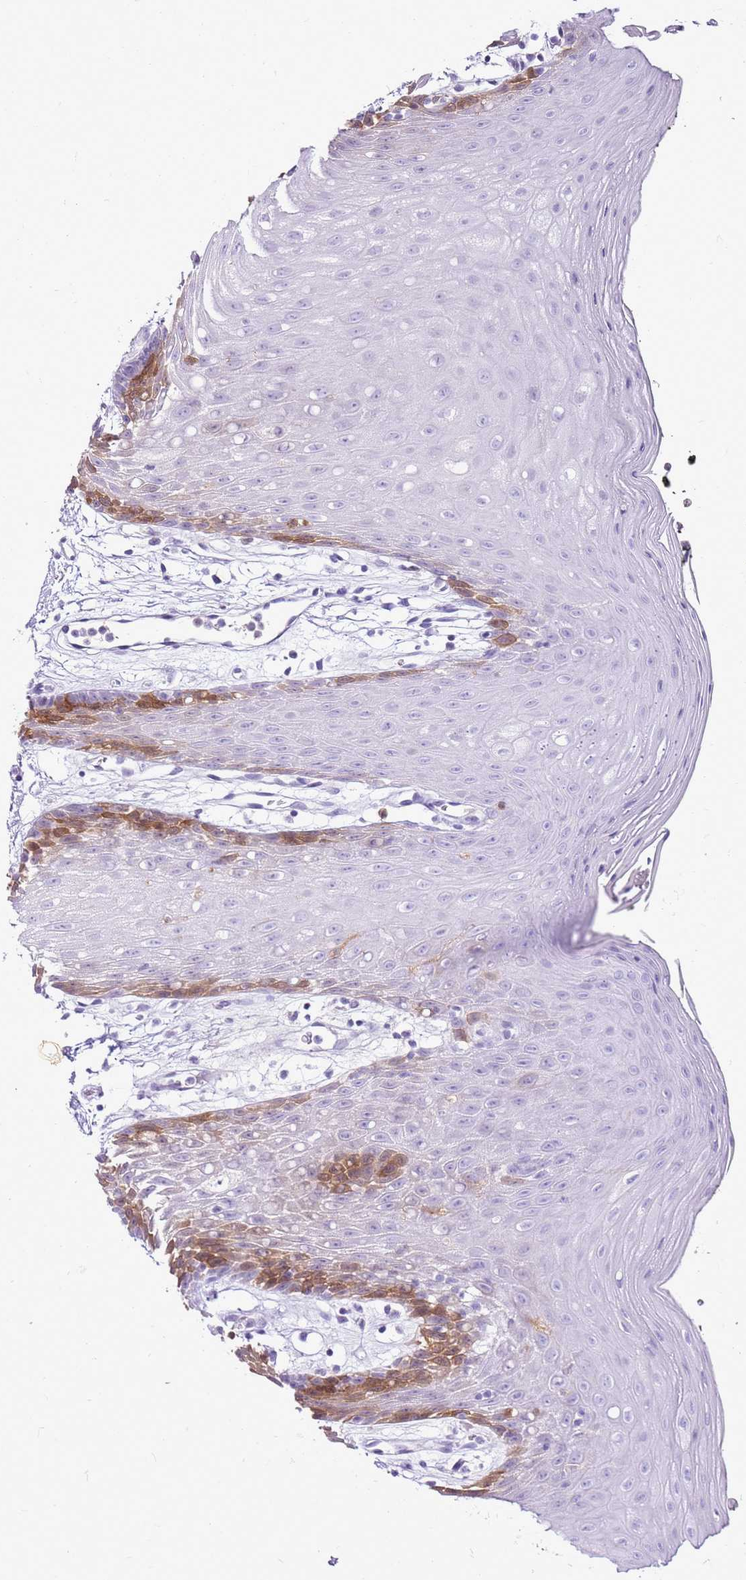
{"staining": {"intensity": "strong", "quantity": "<25%", "location": "cytoplasmic/membranous"}, "tissue": "oral mucosa", "cell_type": "Squamous epithelial cells", "image_type": "normal", "snomed": [{"axis": "morphology", "description": "Normal tissue, NOS"}, {"axis": "topography", "description": "Oral tissue"}, {"axis": "topography", "description": "Tounge, NOS"}], "caption": "Immunohistochemical staining of benign oral mucosa exhibits medium levels of strong cytoplasmic/membranous expression in approximately <25% of squamous epithelial cells.", "gene": "SPC25", "patient": {"sex": "female", "age": 59}}